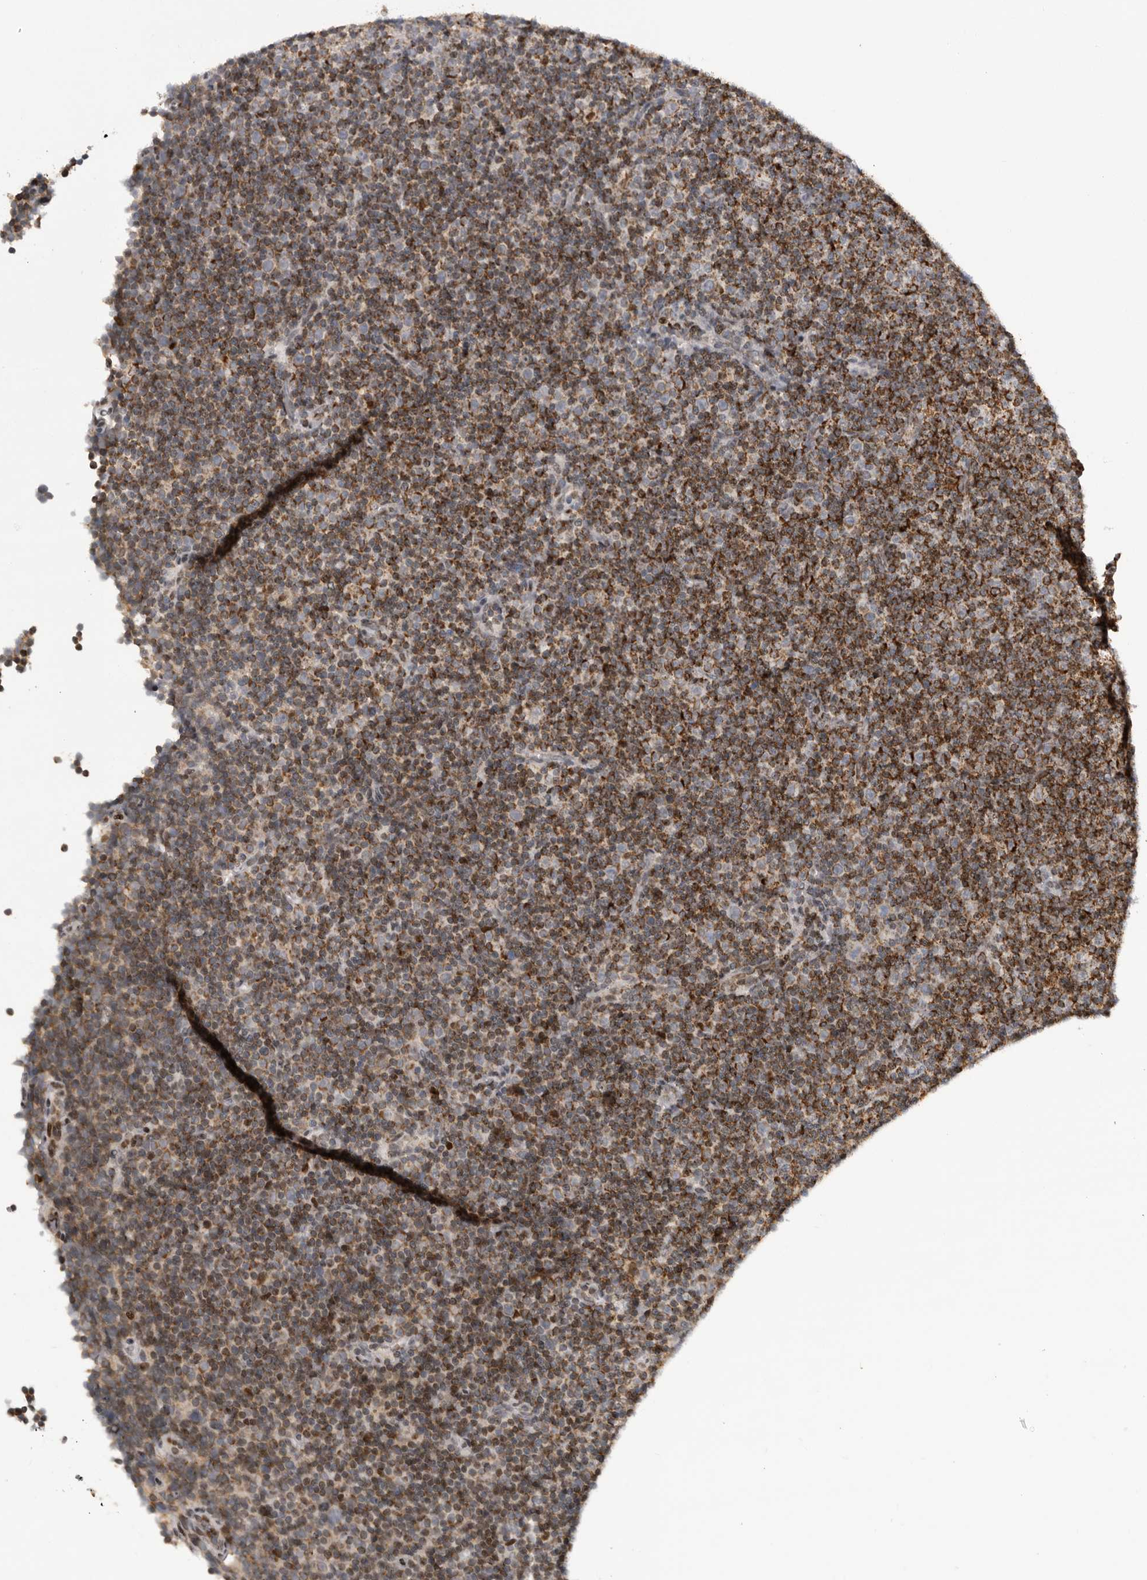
{"staining": {"intensity": "moderate", "quantity": ">75%", "location": "cytoplasmic/membranous"}, "tissue": "lymphoma", "cell_type": "Tumor cells", "image_type": "cancer", "snomed": [{"axis": "morphology", "description": "Malignant lymphoma, non-Hodgkin's type, Low grade"}, {"axis": "topography", "description": "Lymph node"}], "caption": "Tumor cells display moderate cytoplasmic/membranous expression in approximately >75% of cells in low-grade malignant lymphoma, non-Hodgkin's type. (Brightfield microscopy of DAB IHC at high magnification).", "gene": "C17orf99", "patient": {"sex": "female", "age": 67}}